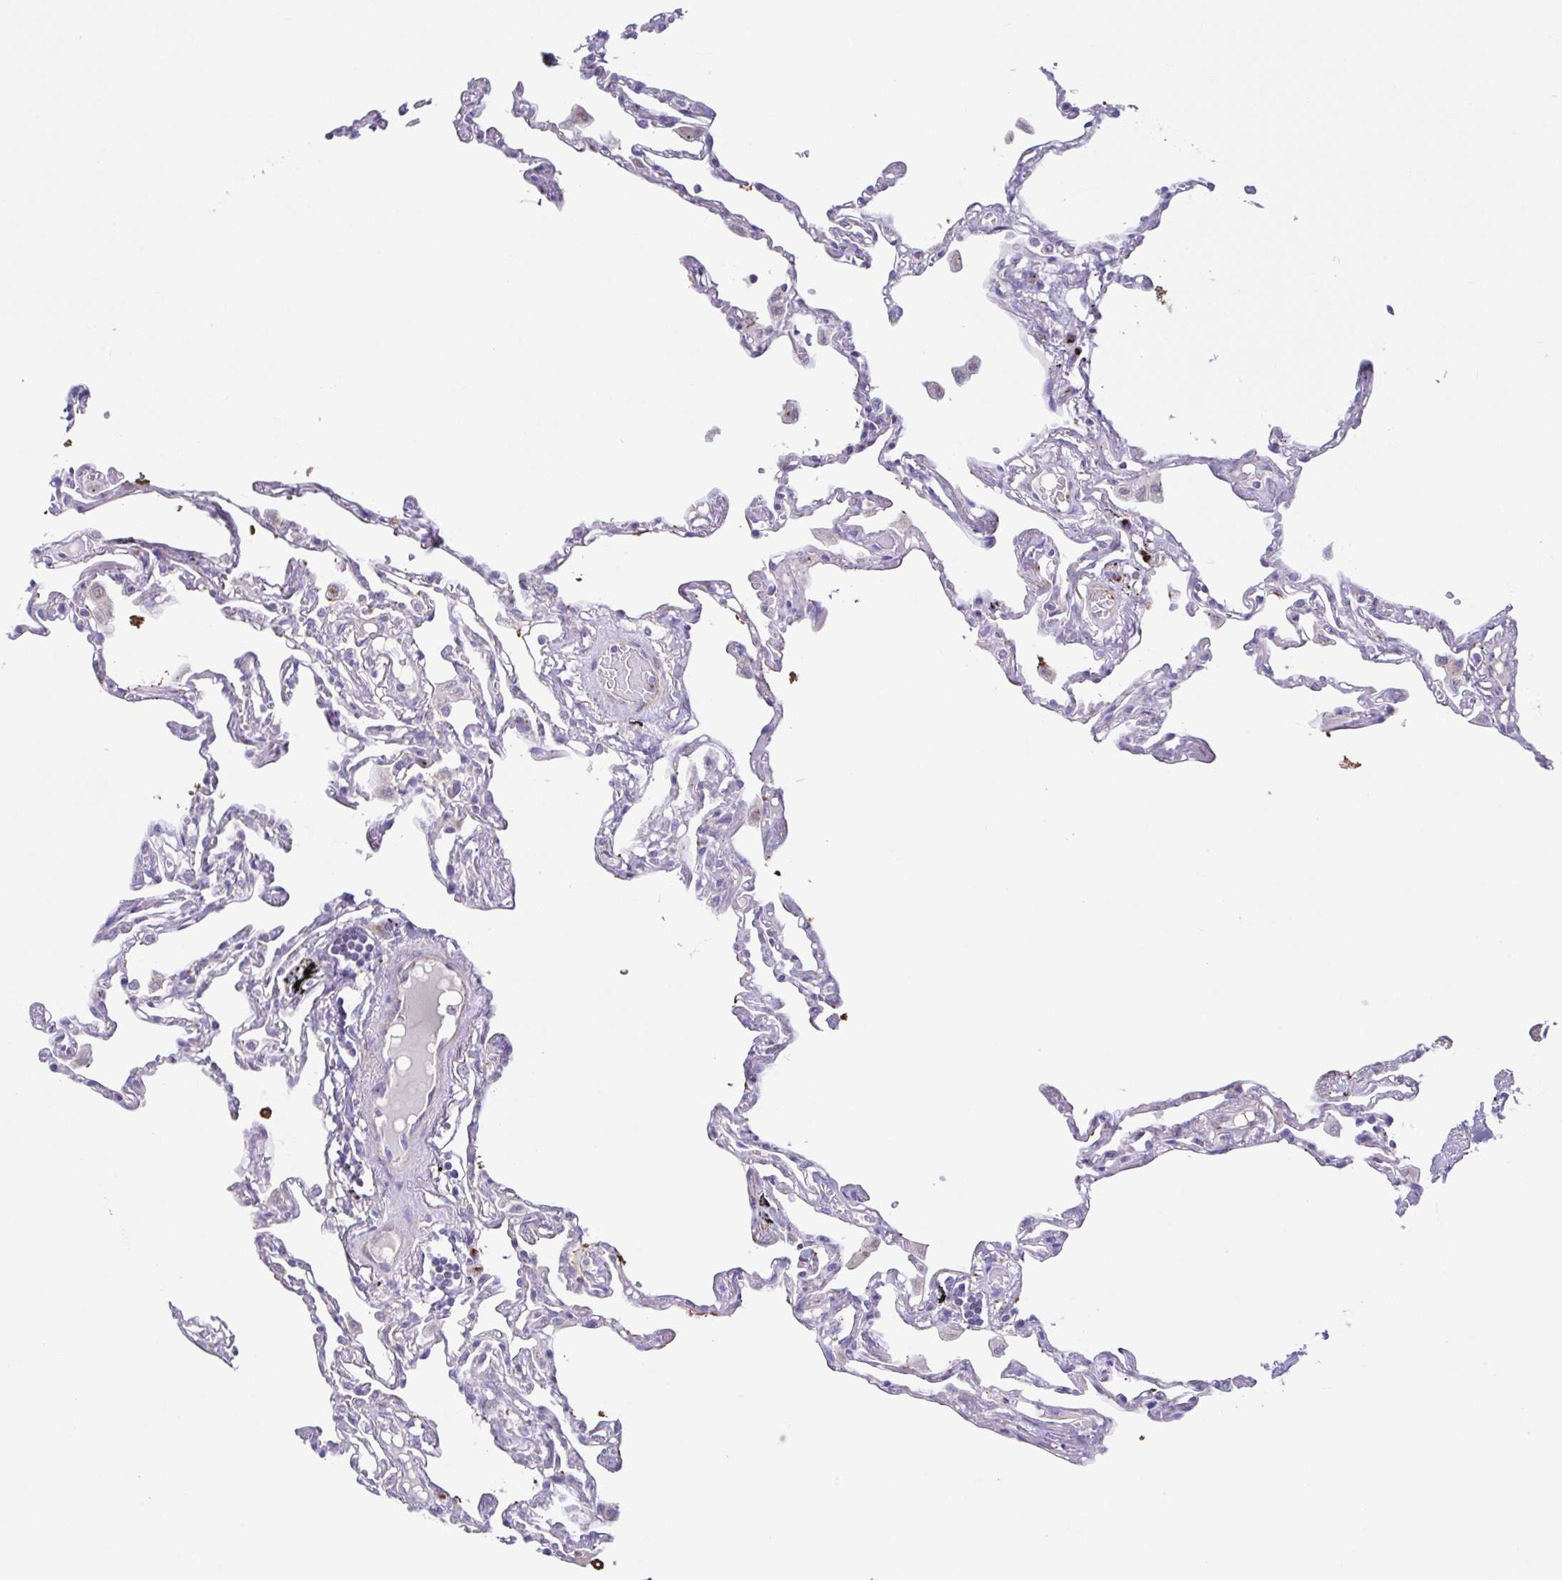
{"staining": {"intensity": "strong", "quantity": "<25%", "location": "cytoplasmic/membranous"}, "tissue": "lung", "cell_type": "Alveolar cells", "image_type": "normal", "snomed": [{"axis": "morphology", "description": "Normal tissue, NOS"}, {"axis": "topography", "description": "Lung"}], "caption": "Immunohistochemical staining of unremarkable human lung shows medium levels of strong cytoplasmic/membranous positivity in approximately <25% of alveolar cells.", "gene": "COL17A1", "patient": {"sex": "female", "age": 67}}